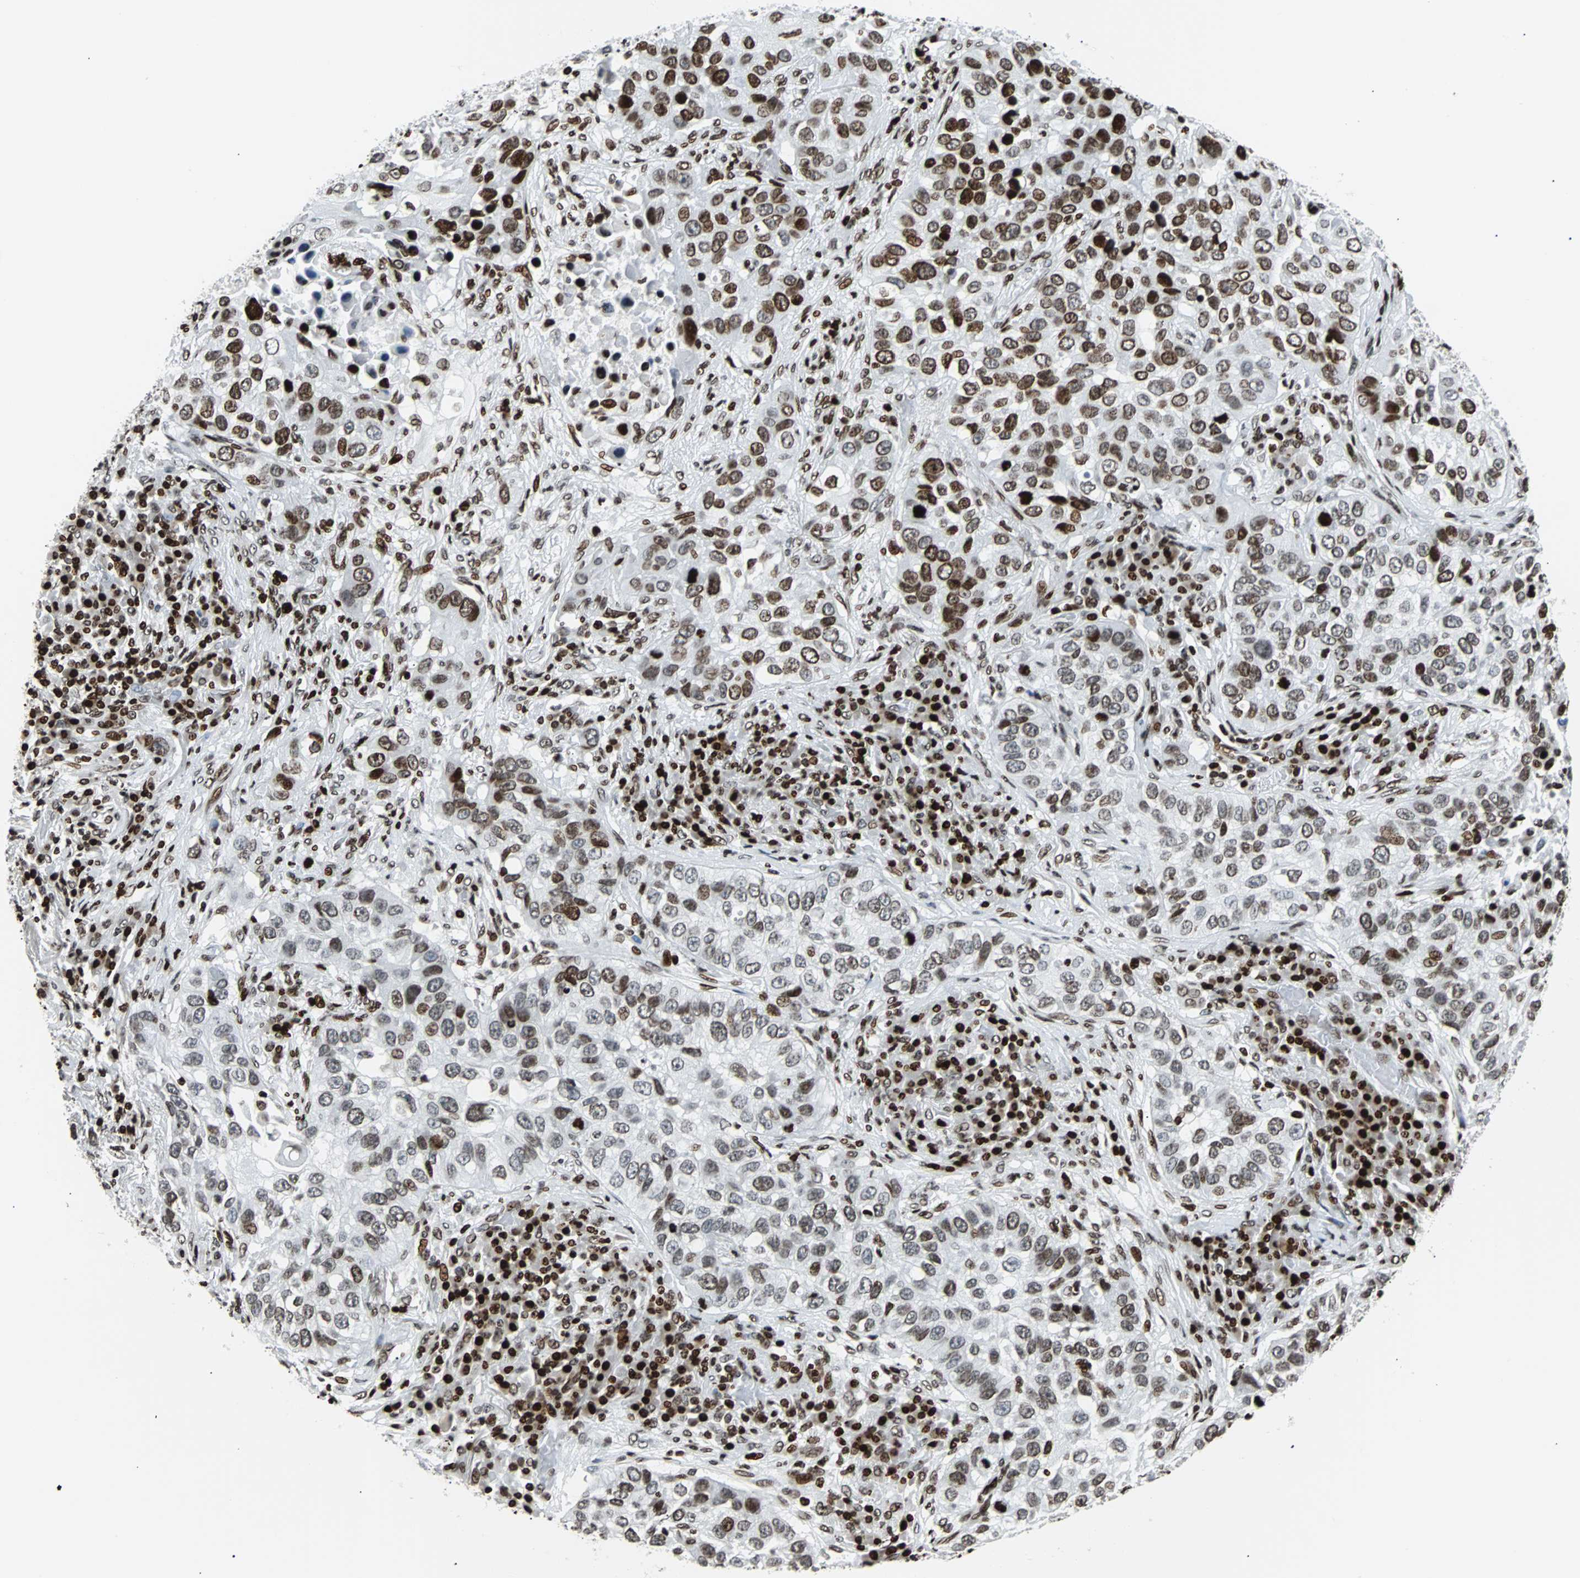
{"staining": {"intensity": "moderate", "quantity": "25%-75%", "location": "nuclear"}, "tissue": "lung cancer", "cell_type": "Tumor cells", "image_type": "cancer", "snomed": [{"axis": "morphology", "description": "Squamous cell carcinoma, NOS"}, {"axis": "topography", "description": "Lung"}], "caption": "There is medium levels of moderate nuclear positivity in tumor cells of squamous cell carcinoma (lung), as demonstrated by immunohistochemical staining (brown color).", "gene": "ZNF131", "patient": {"sex": "male", "age": 57}}